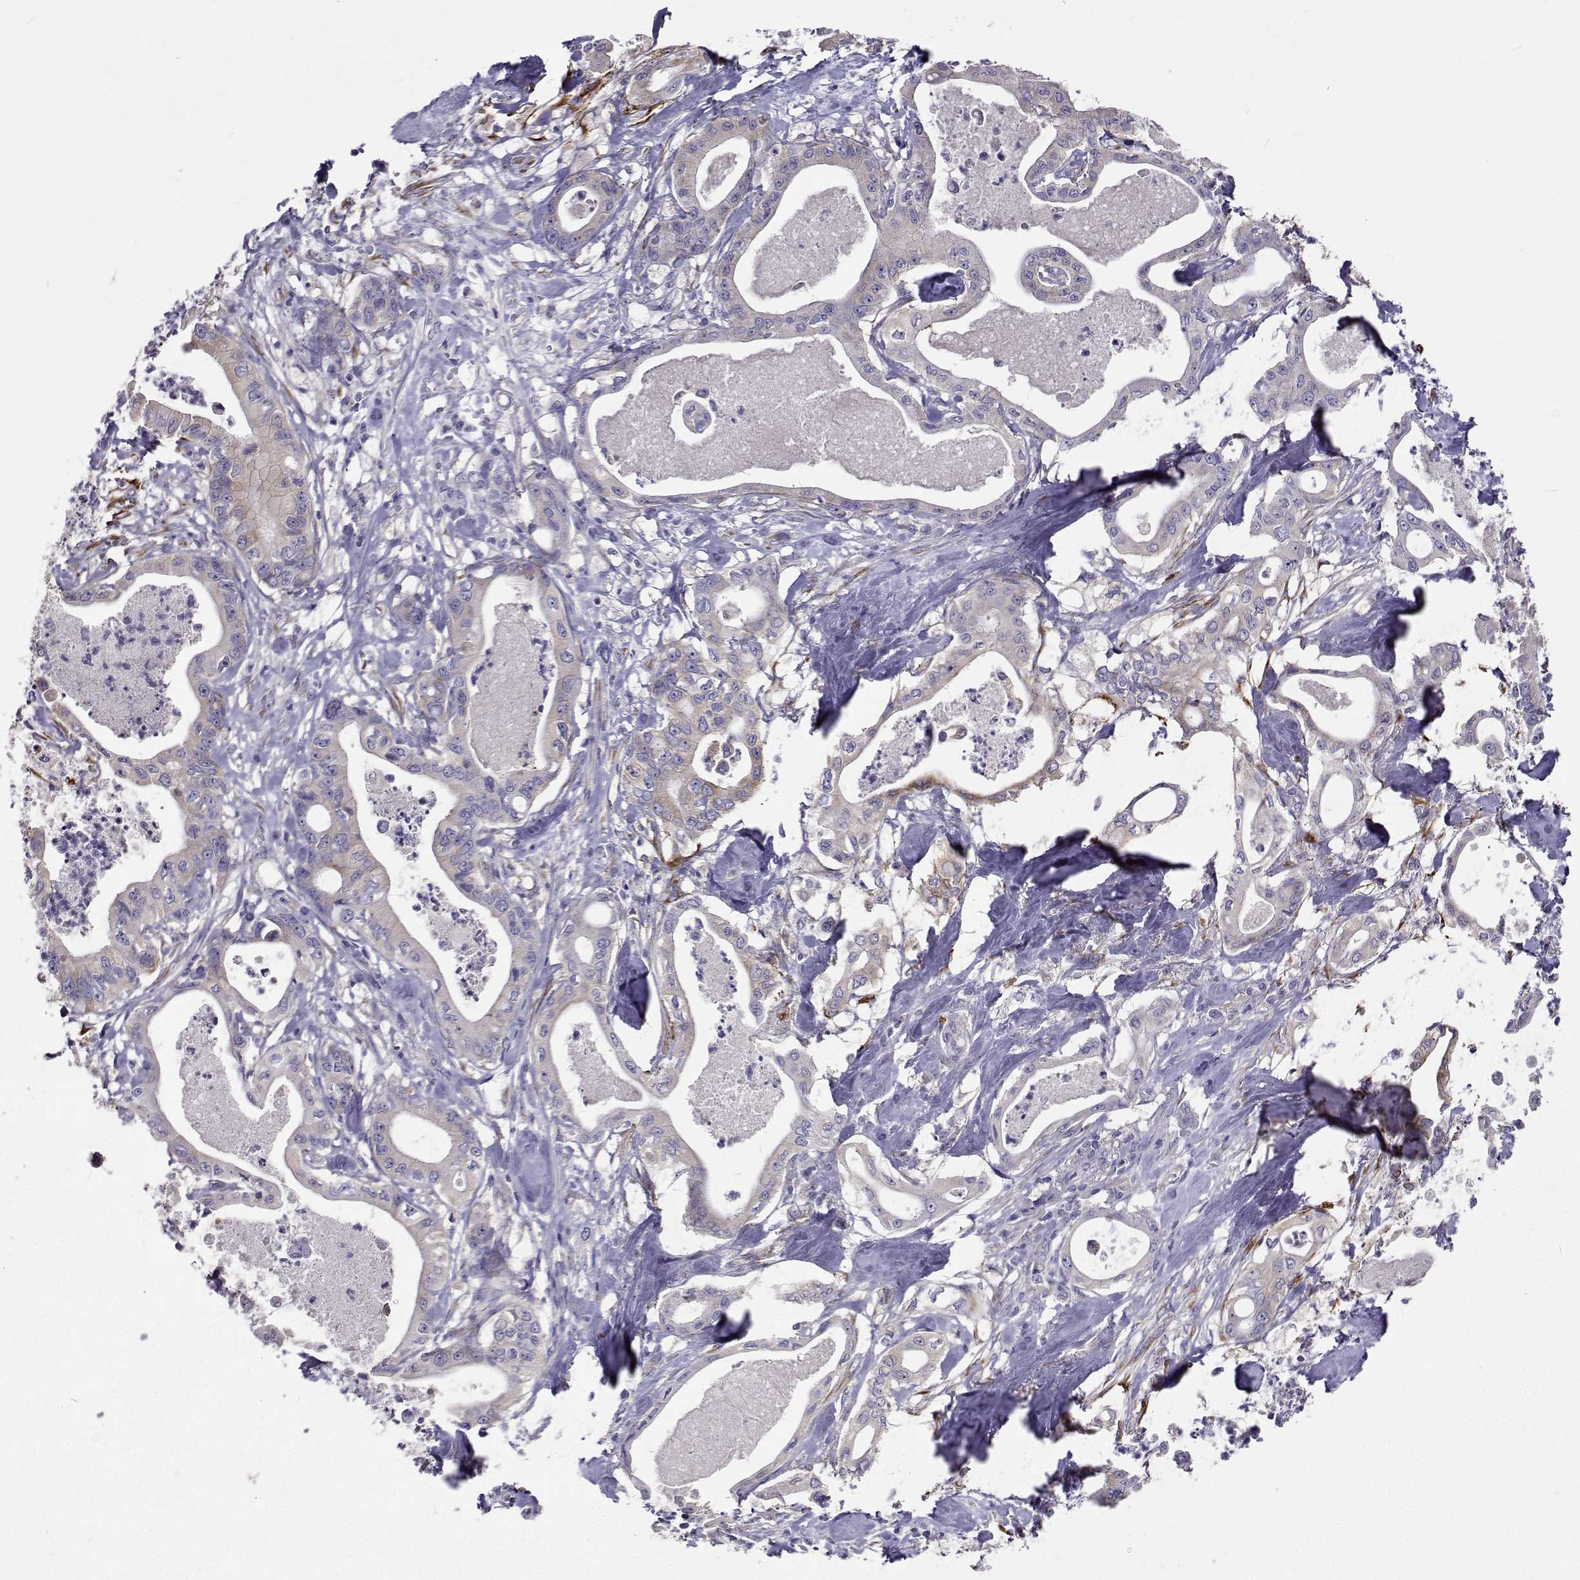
{"staining": {"intensity": "weak", "quantity": "<25%", "location": "cytoplasmic/membranous"}, "tissue": "pancreatic cancer", "cell_type": "Tumor cells", "image_type": "cancer", "snomed": [{"axis": "morphology", "description": "Adenocarcinoma, NOS"}, {"axis": "topography", "description": "Pancreas"}], "caption": "Pancreatic cancer stained for a protein using immunohistochemistry displays no positivity tumor cells.", "gene": "LHFPL7", "patient": {"sex": "male", "age": 71}}